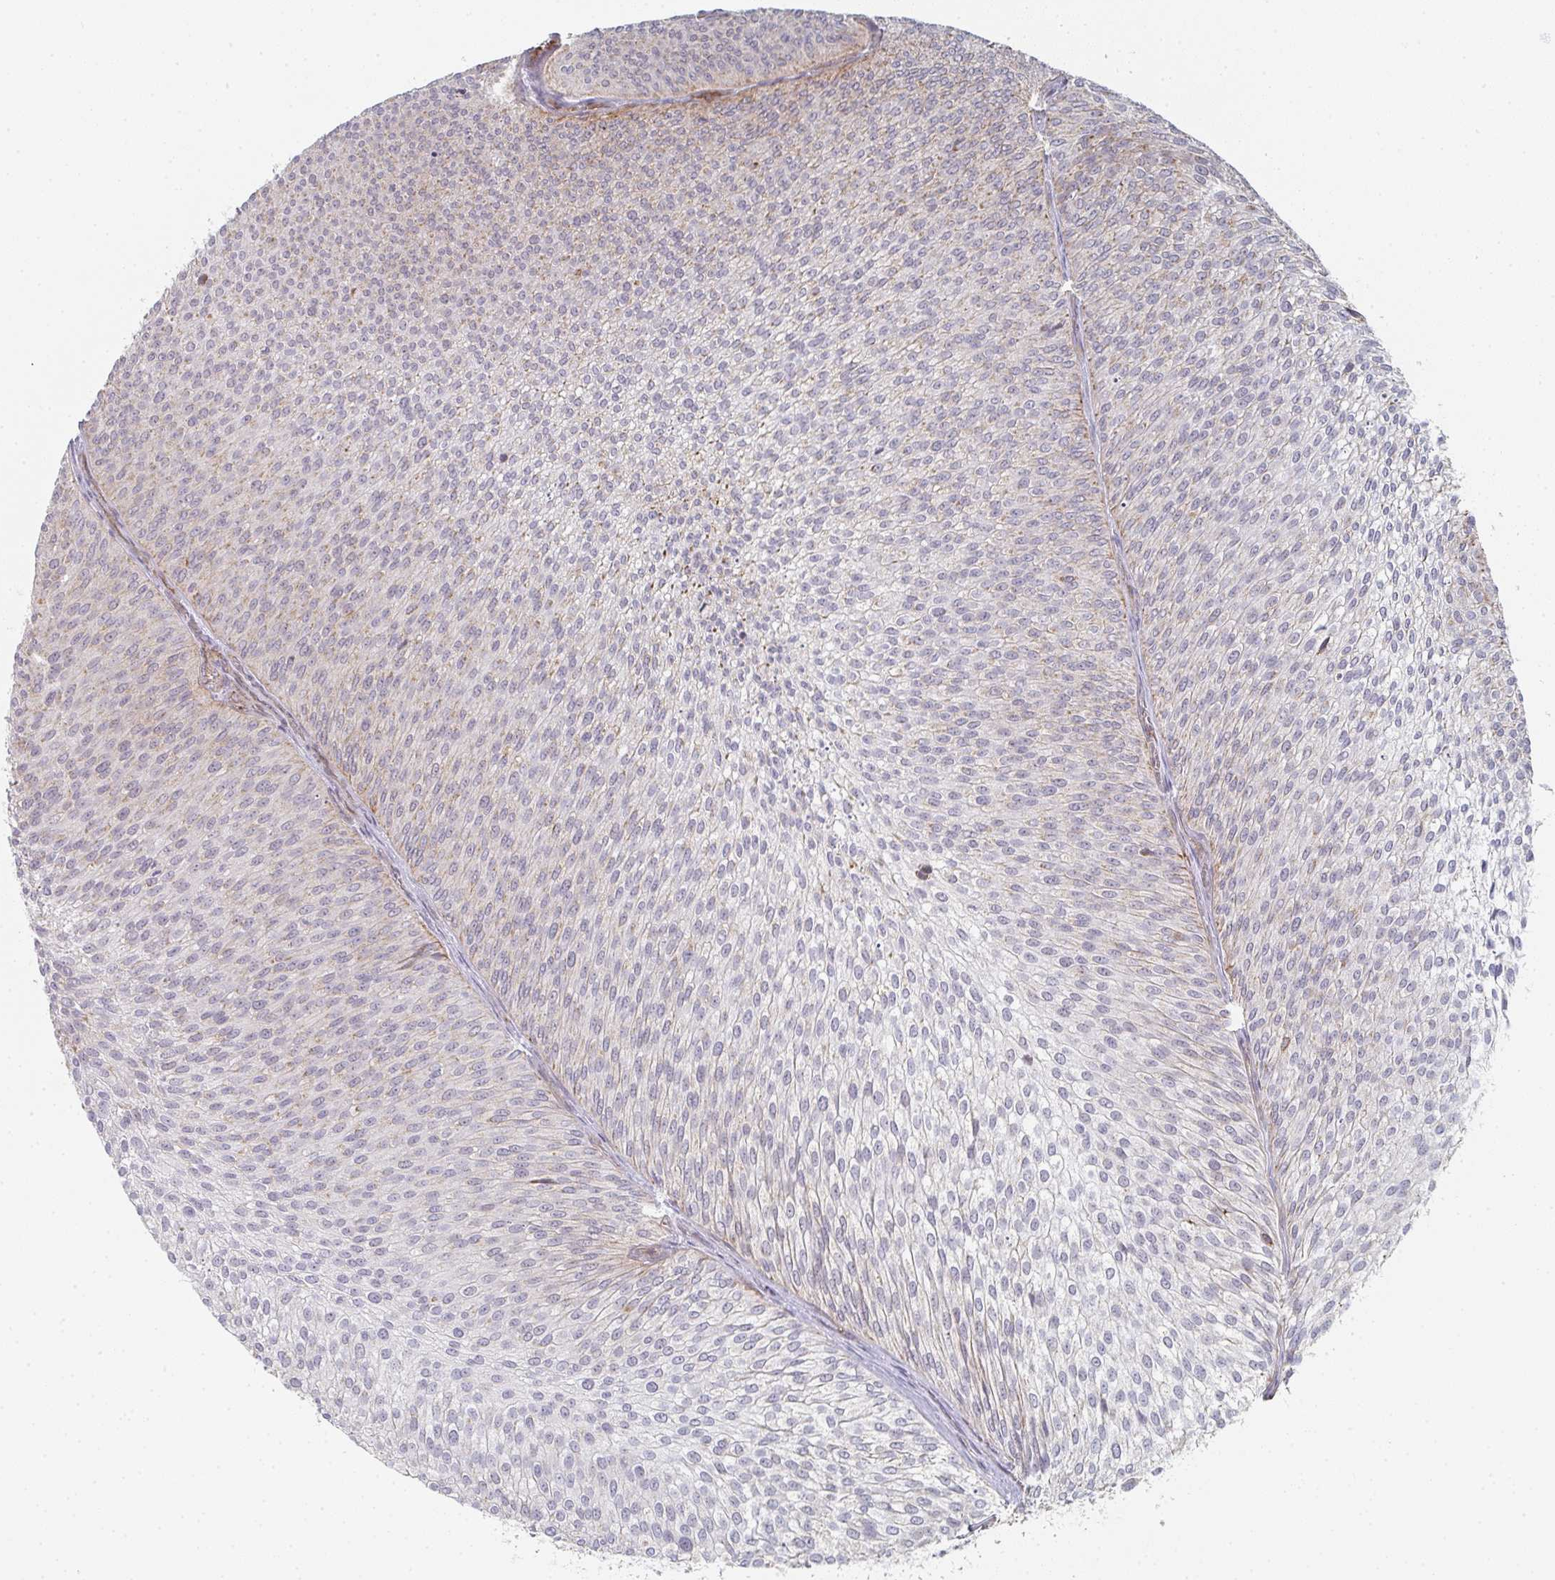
{"staining": {"intensity": "moderate", "quantity": "<25%", "location": "cytoplasmic/membranous"}, "tissue": "urothelial cancer", "cell_type": "Tumor cells", "image_type": "cancer", "snomed": [{"axis": "morphology", "description": "Urothelial carcinoma, Low grade"}, {"axis": "topography", "description": "Urinary bladder"}], "caption": "This photomicrograph shows immunohistochemistry staining of human low-grade urothelial carcinoma, with low moderate cytoplasmic/membranous positivity in approximately <25% of tumor cells.", "gene": "ZNF526", "patient": {"sex": "male", "age": 91}}